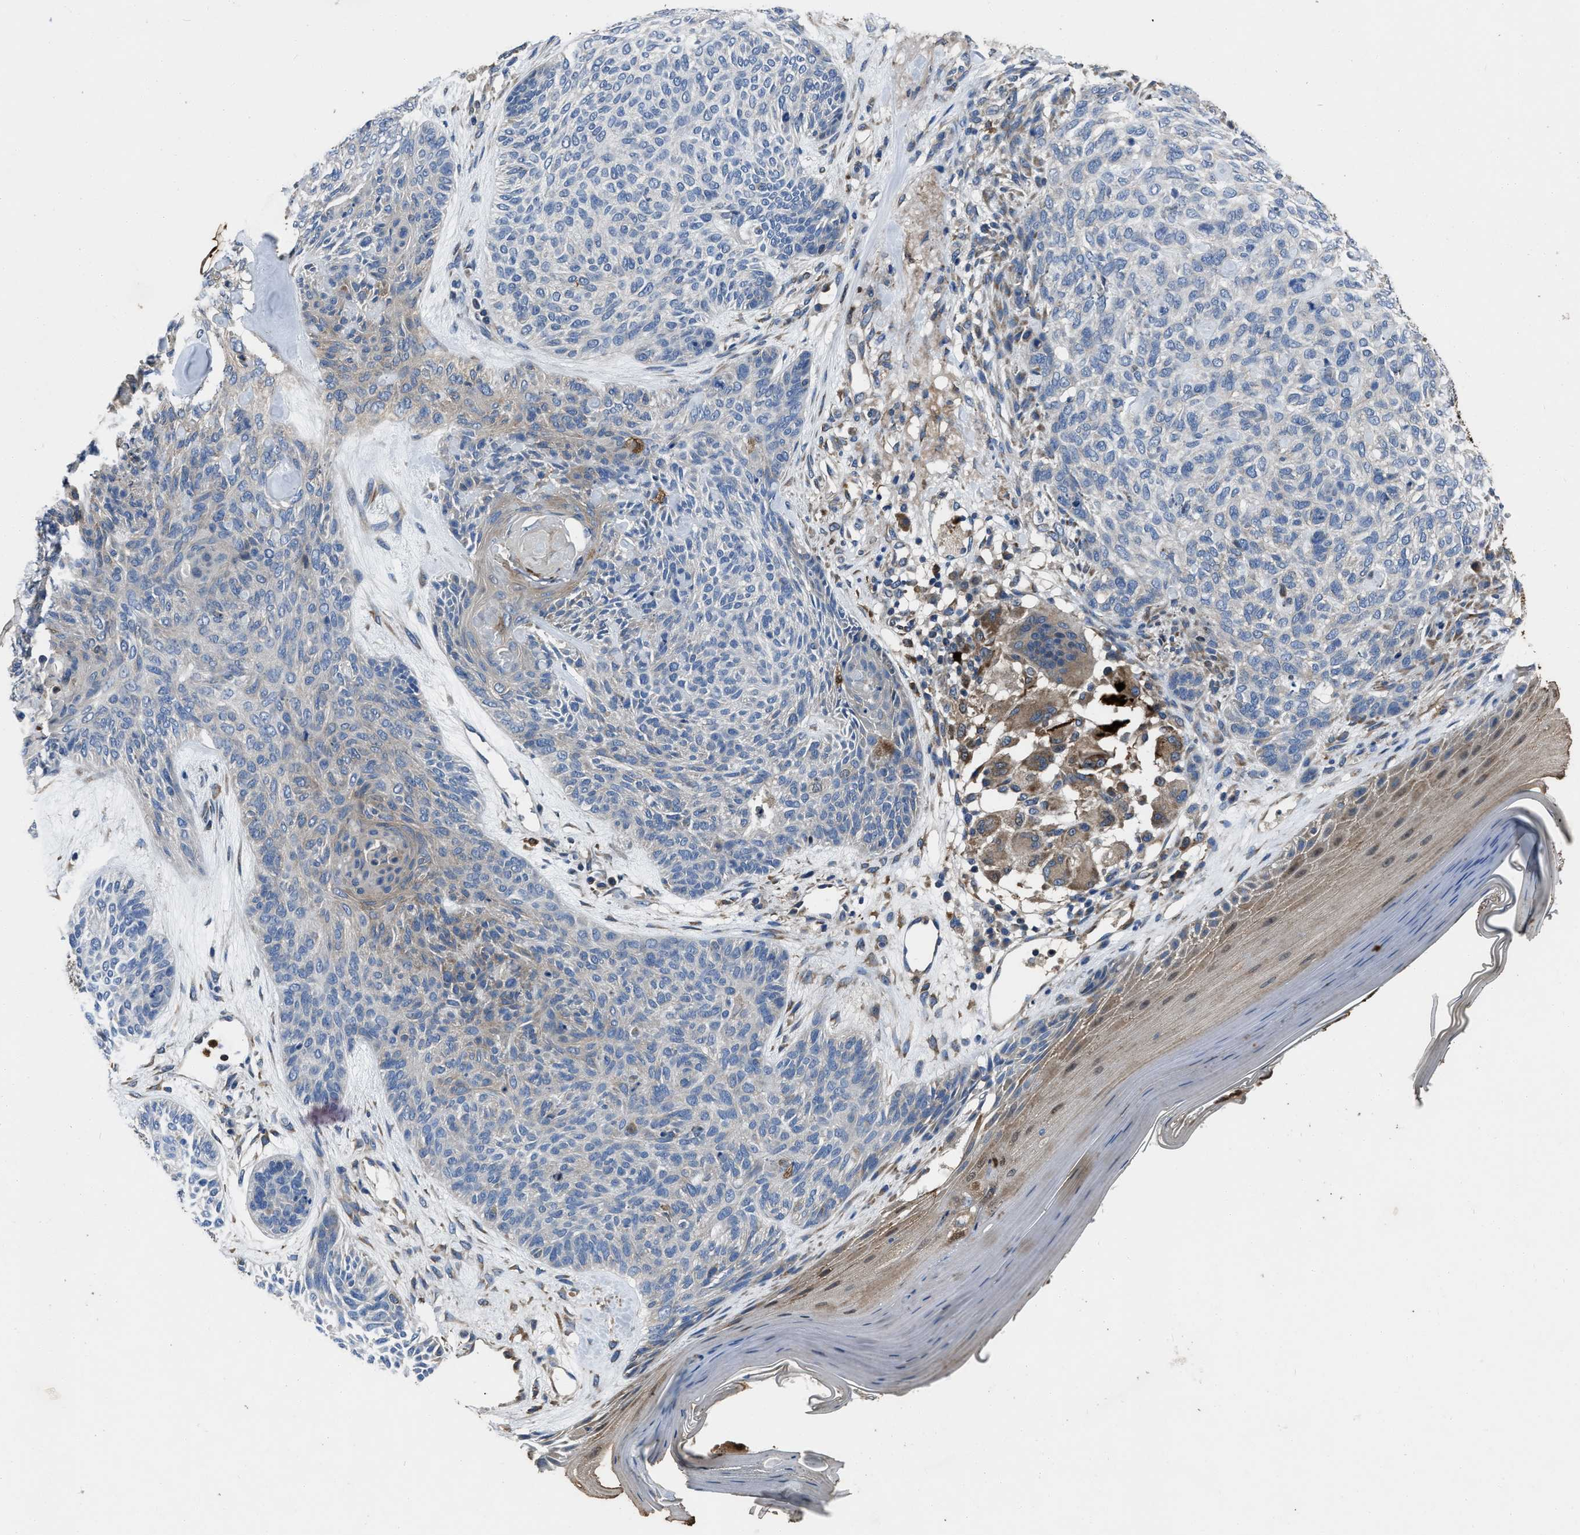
{"staining": {"intensity": "negative", "quantity": "none", "location": "none"}, "tissue": "skin cancer", "cell_type": "Tumor cells", "image_type": "cancer", "snomed": [{"axis": "morphology", "description": "Basal cell carcinoma"}, {"axis": "topography", "description": "Skin"}], "caption": "Tumor cells are negative for protein expression in human skin cancer. (Stains: DAB immunohistochemistry (IHC) with hematoxylin counter stain, Microscopy: brightfield microscopy at high magnification).", "gene": "ANGPT1", "patient": {"sex": "male", "age": 55}}